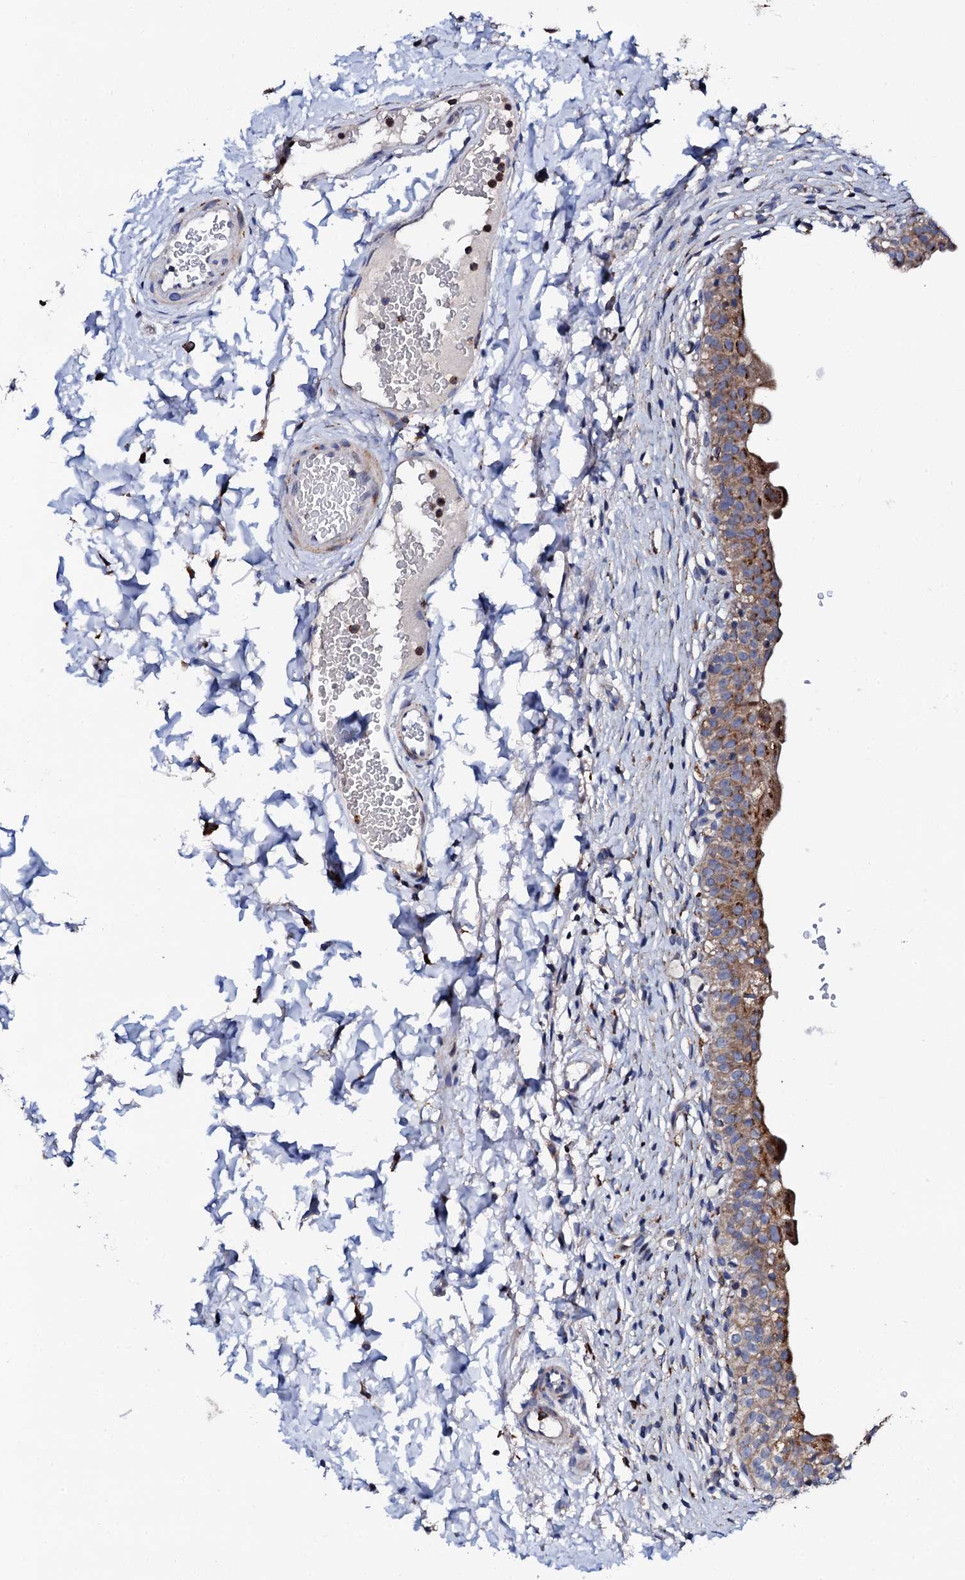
{"staining": {"intensity": "moderate", "quantity": ">75%", "location": "cytoplasmic/membranous"}, "tissue": "urinary bladder", "cell_type": "Urothelial cells", "image_type": "normal", "snomed": [{"axis": "morphology", "description": "Normal tissue, NOS"}, {"axis": "topography", "description": "Urinary bladder"}], "caption": "Immunohistochemistry (IHC) histopathology image of unremarkable urinary bladder: human urinary bladder stained using IHC exhibits medium levels of moderate protein expression localized specifically in the cytoplasmic/membranous of urothelial cells, appearing as a cytoplasmic/membranous brown color.", "gene": "TCIRG1", "patient": {"sex": "male", "age": 55}}